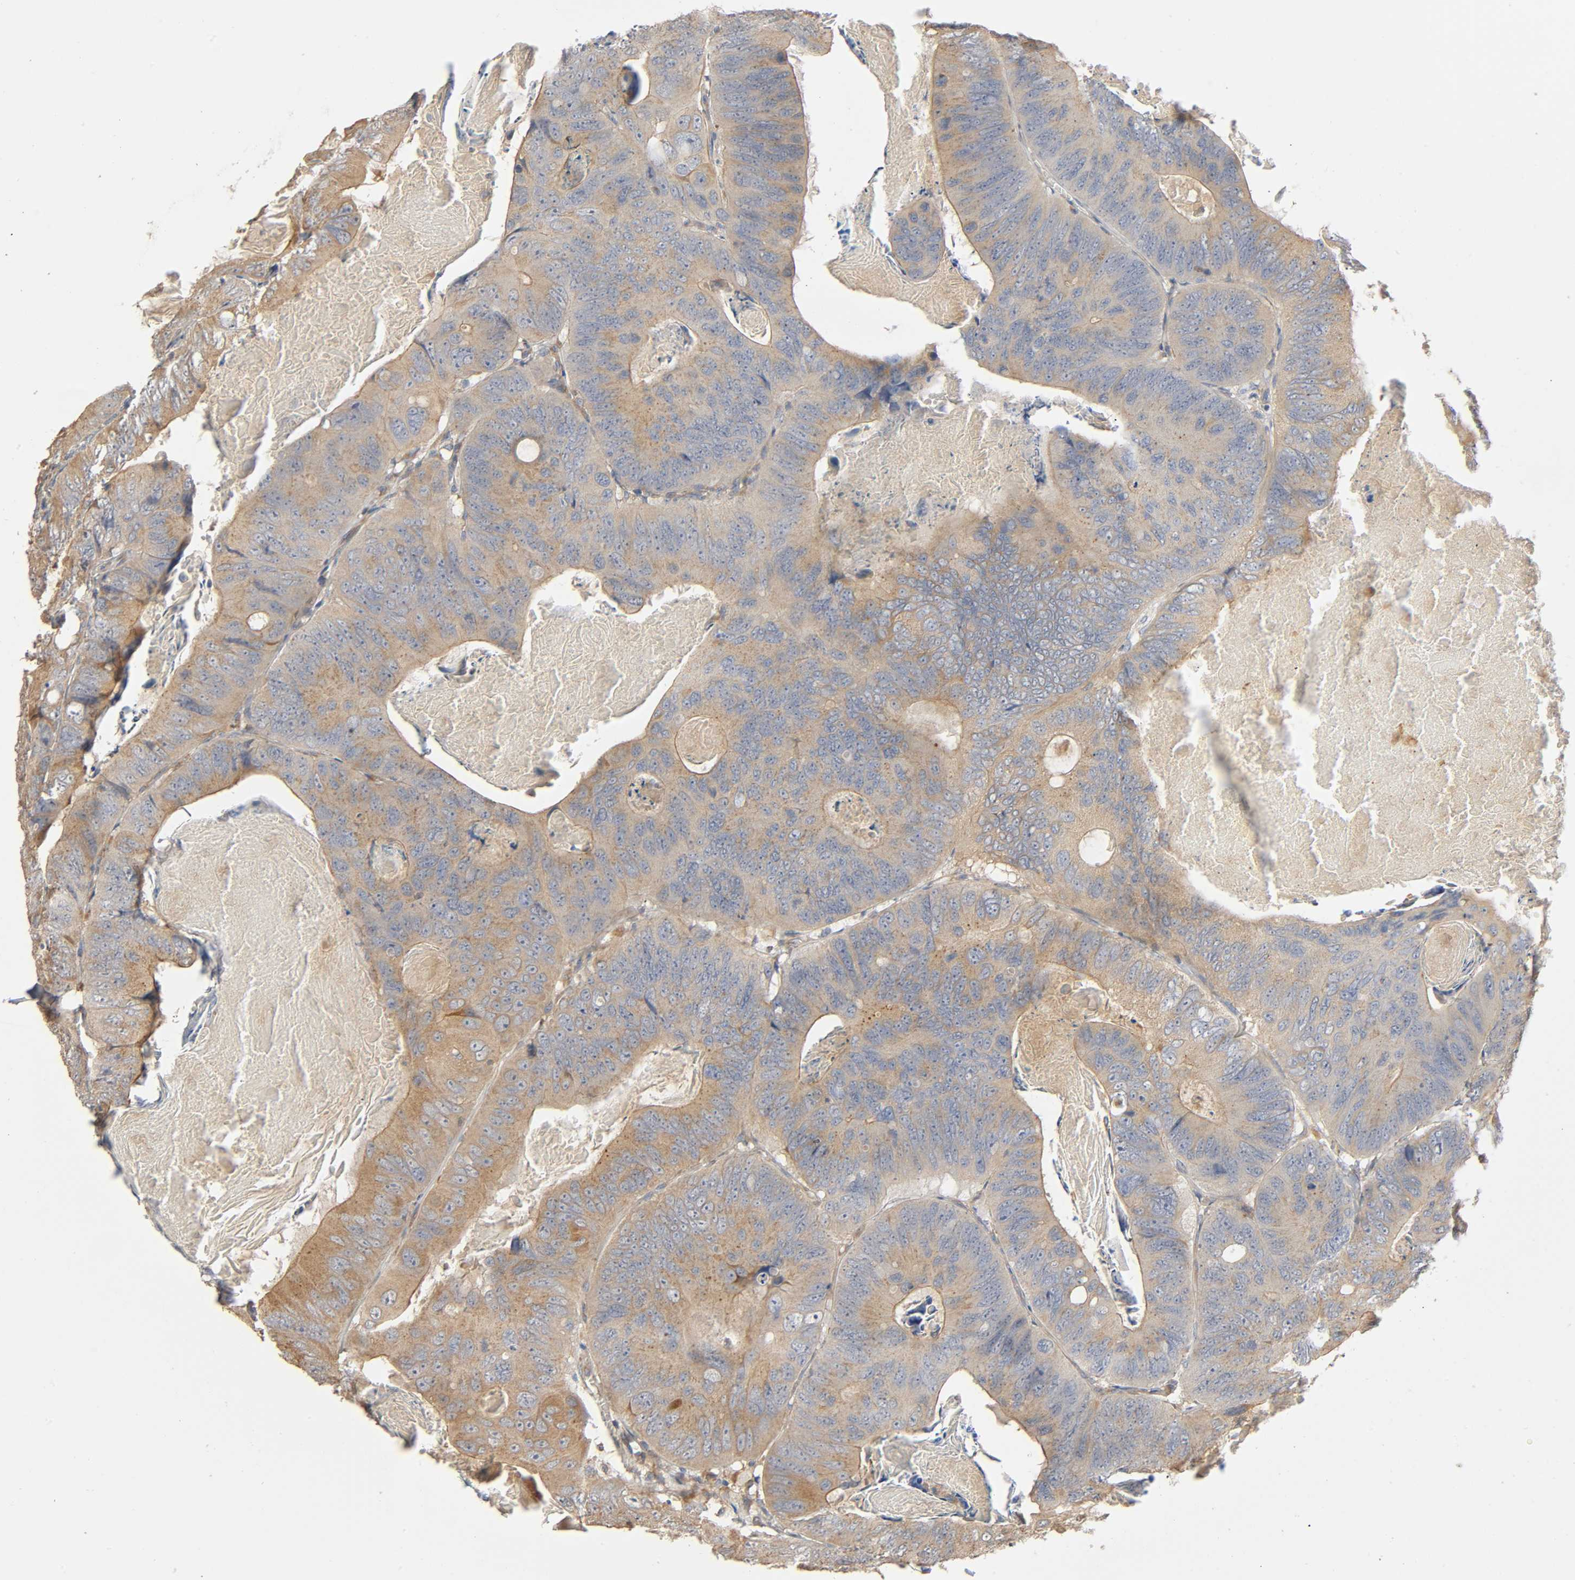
{"staining": {"intensity": "weak", "quantity": ">75%", "location": "cytoplasmic/membranous"}, "tissue": "colorectal cancer", "cell_type": "Tumor cells", "image_type": "cancer", "snomed": [{"axis": "morphology", "description": "Adenocarcinoma, NOS"}, {"axis": "topography", "description": "Colon"}], "caption": "Immunohistochemical staining of human colorectal cancer (adenocarcinoma) shows weak cytoplasmic/membranous protein expression in about >75% of tumor cells.", "gene": "SGSM1", "patient": {"sex": "female", "age": 55}}